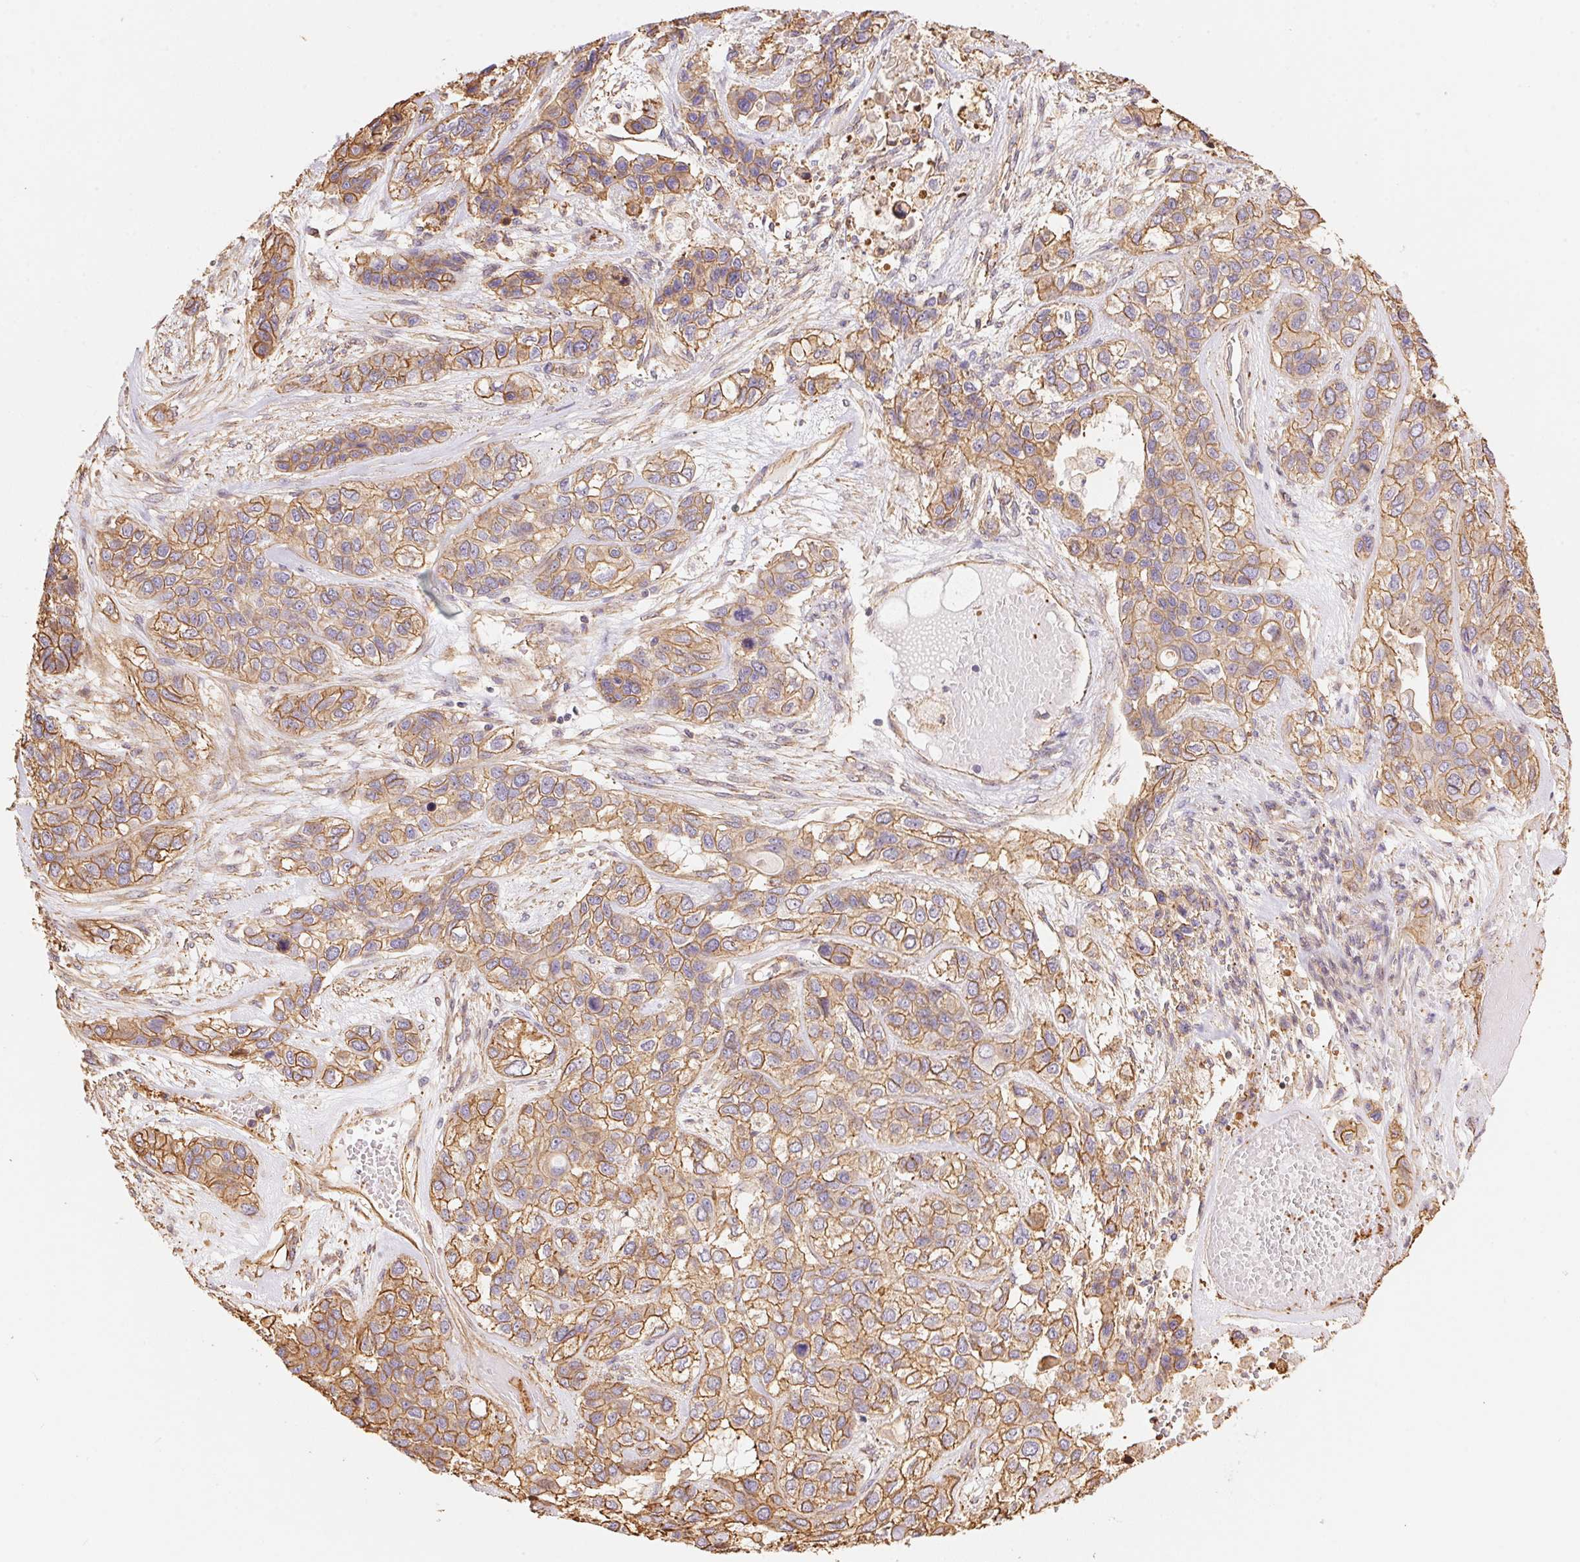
{"staining": {"intensity": "moderate", "quantity": ">75%", "location": "cytoplasmic/membranous"}, "tissue": "lung cancer", "cell_type": "Tumor cells", "image_type": "cancer", "snomed": [{"axis": "morphology", "description": "Squamous cell carcinoma, NOS"}, {"axis": "topography", "description": "Lung"}], "caption": "Squamous cell carcinoma (lung) tissue demonstrates moderate cytoplasmic/membranous staining in approximately >75% of tumor cells, visualized by immunohistochemistry.", "gene": "FRAS1", "patient": {"sex": "female", "age": 70}}